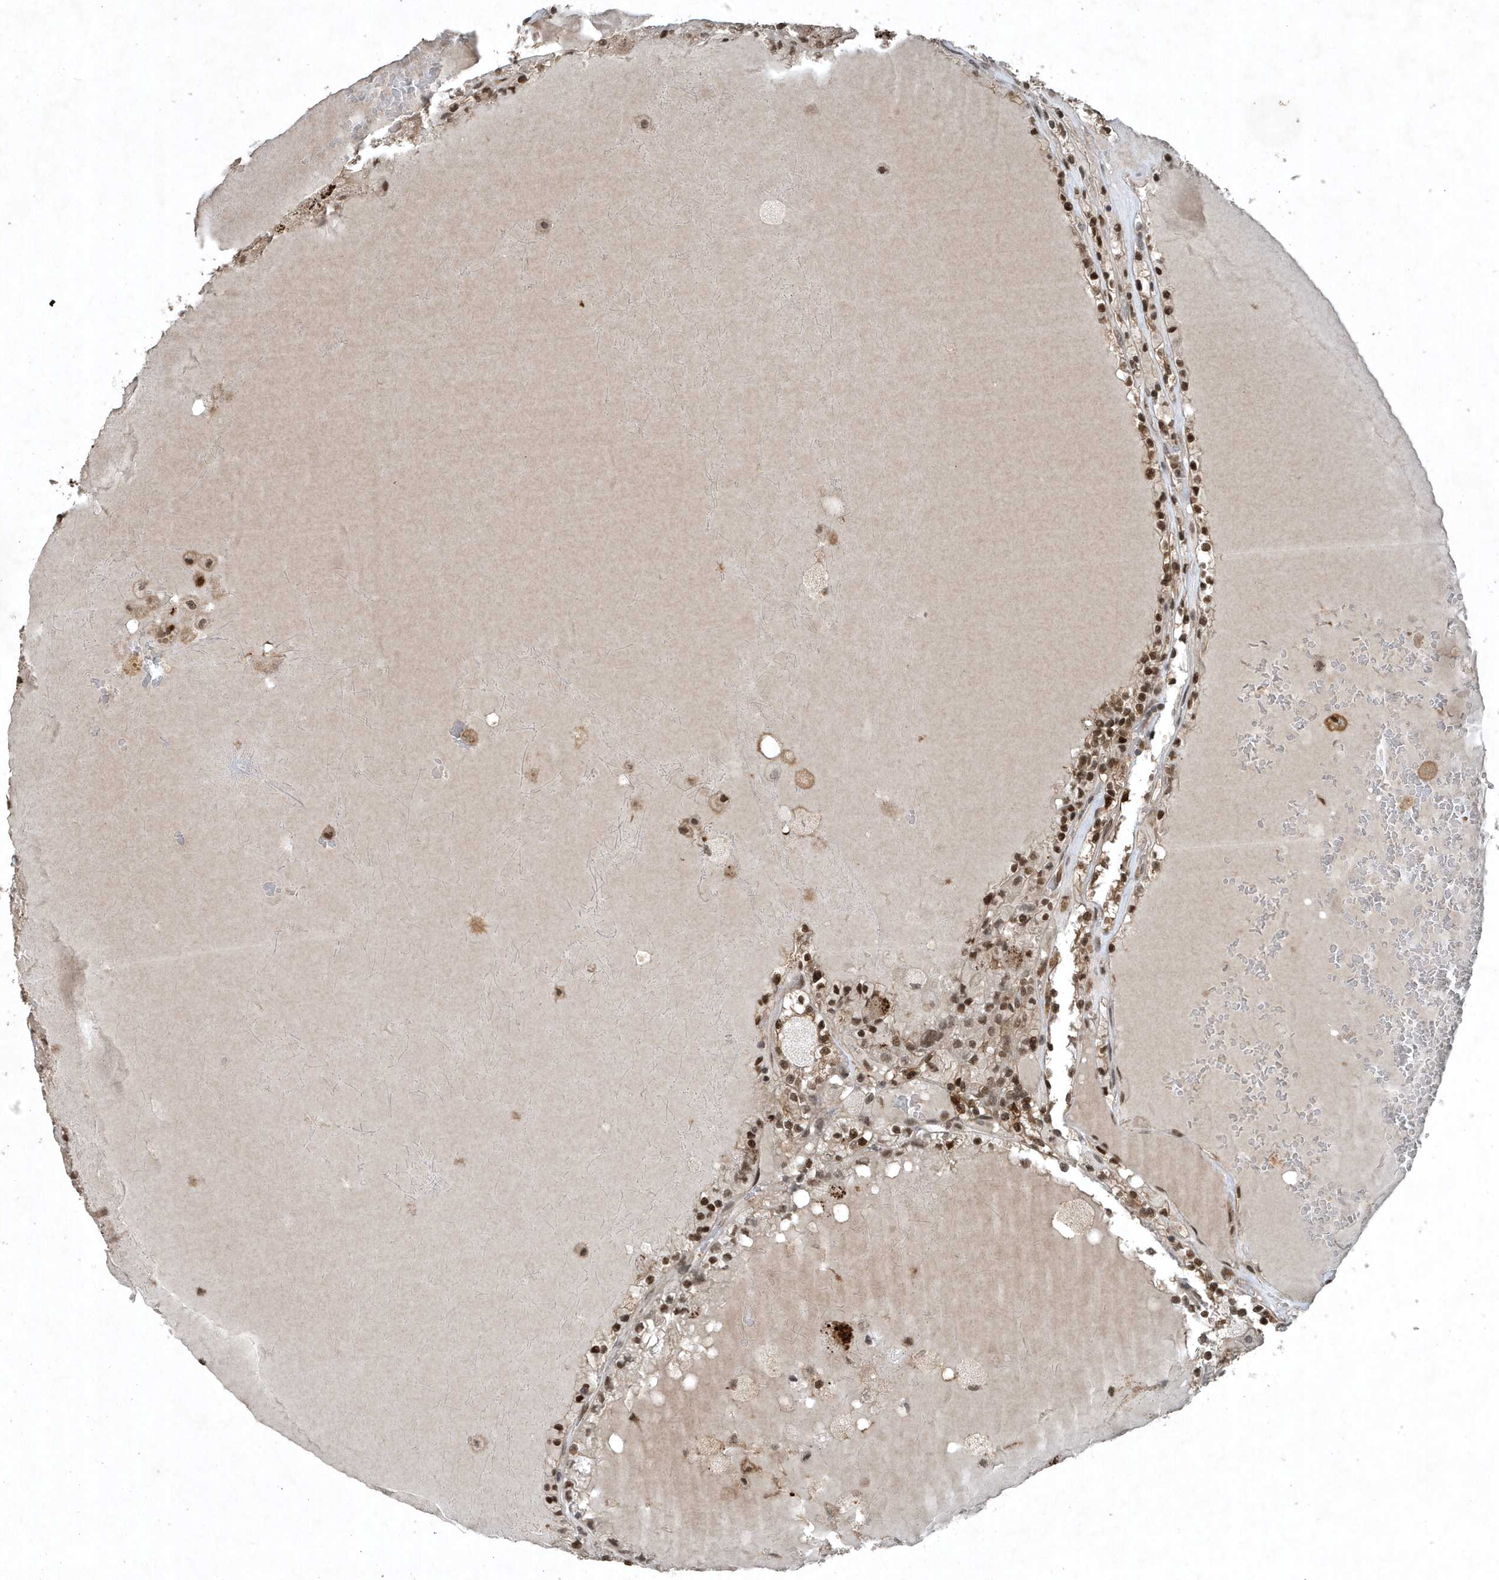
{"staining": {"intensity": "moderate", "quantity": ">75%", "location": "nuclear"}, "tissue": "renal cancer", "cell_type": "Tumor cells", "image_type": "cancer", "snomed": [{"axis": "morphology", "description": "Adenocarcinoma, NOS"}, {"axis": "topography", "description": "Kidney"}], "caption": "Adenocarcinoma (renal) stained with DAB (3,3'-diaminobenzidine) immunohistochemistry (IHC) demonstrates medium levels of moderate nuclear positivity in approximately >75% of tumor cells. Immunohistochemistry stains the protein in brown and the nuclei are stained blue.", "gene": "HSPA1A", "patient": {"sex": "female", "age": 56}}